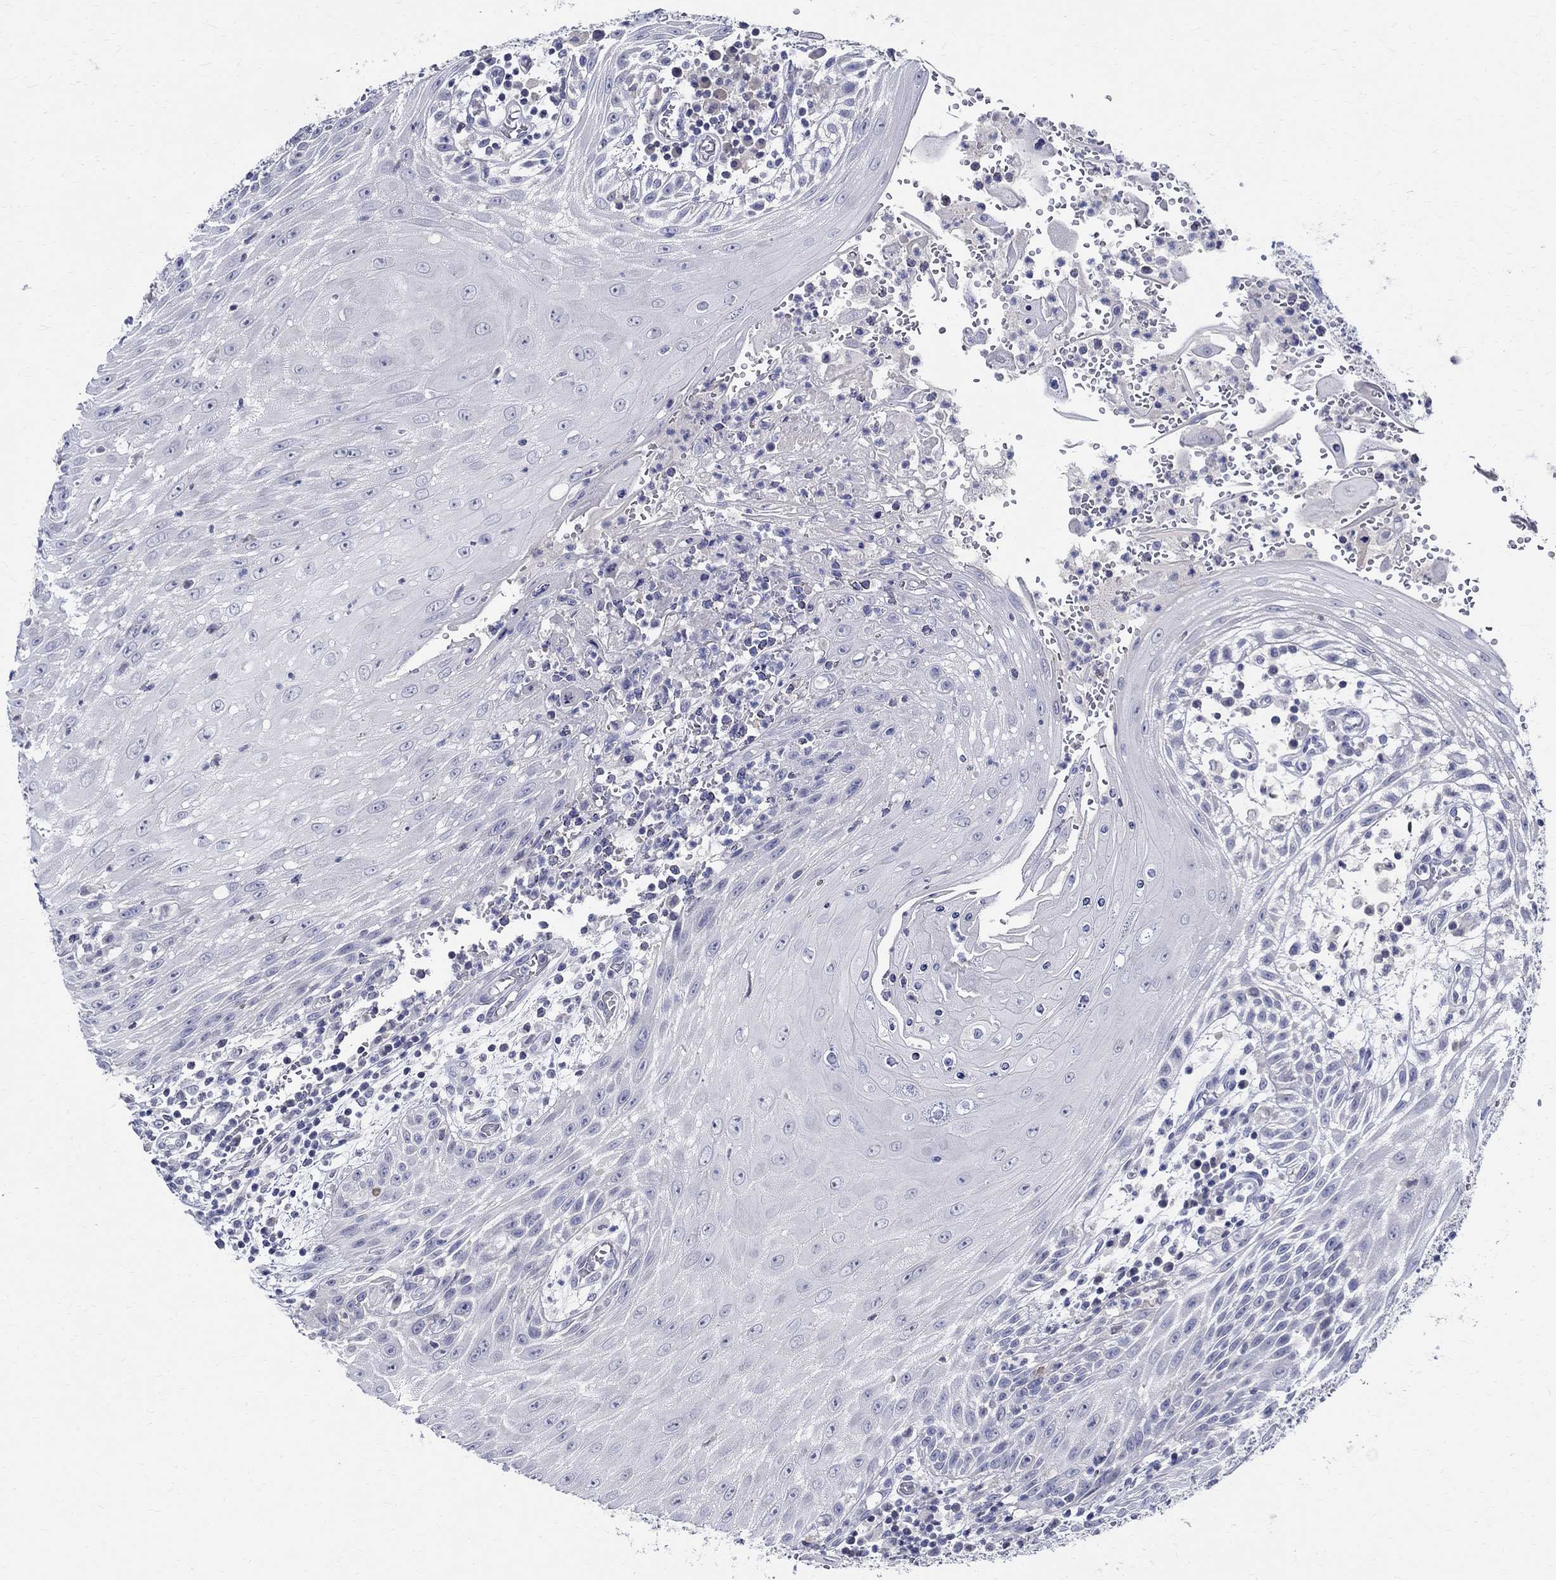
{"staining": {"intensity": "negative", "quantity": "none", "location": "none"}, "tissue": "head and neck cancer", "cell_type": "Tumor cells", "image_type": "cancer", "snomed": [{"axis": "morphology", "description": "Squamous cell carcinoma, NOS"}, {"axis": "topography", "description": "Oral tissue"}, {"axis": "topography", "description": "Head-Neck"}], "caption": "Squamous cell carcinoma (head and neck) stained for a protein using immunohistochemistry demonstrates no positivity tumor cells.", "gene": "CETN1", "patient": {"sex": "male", "age": 58}}